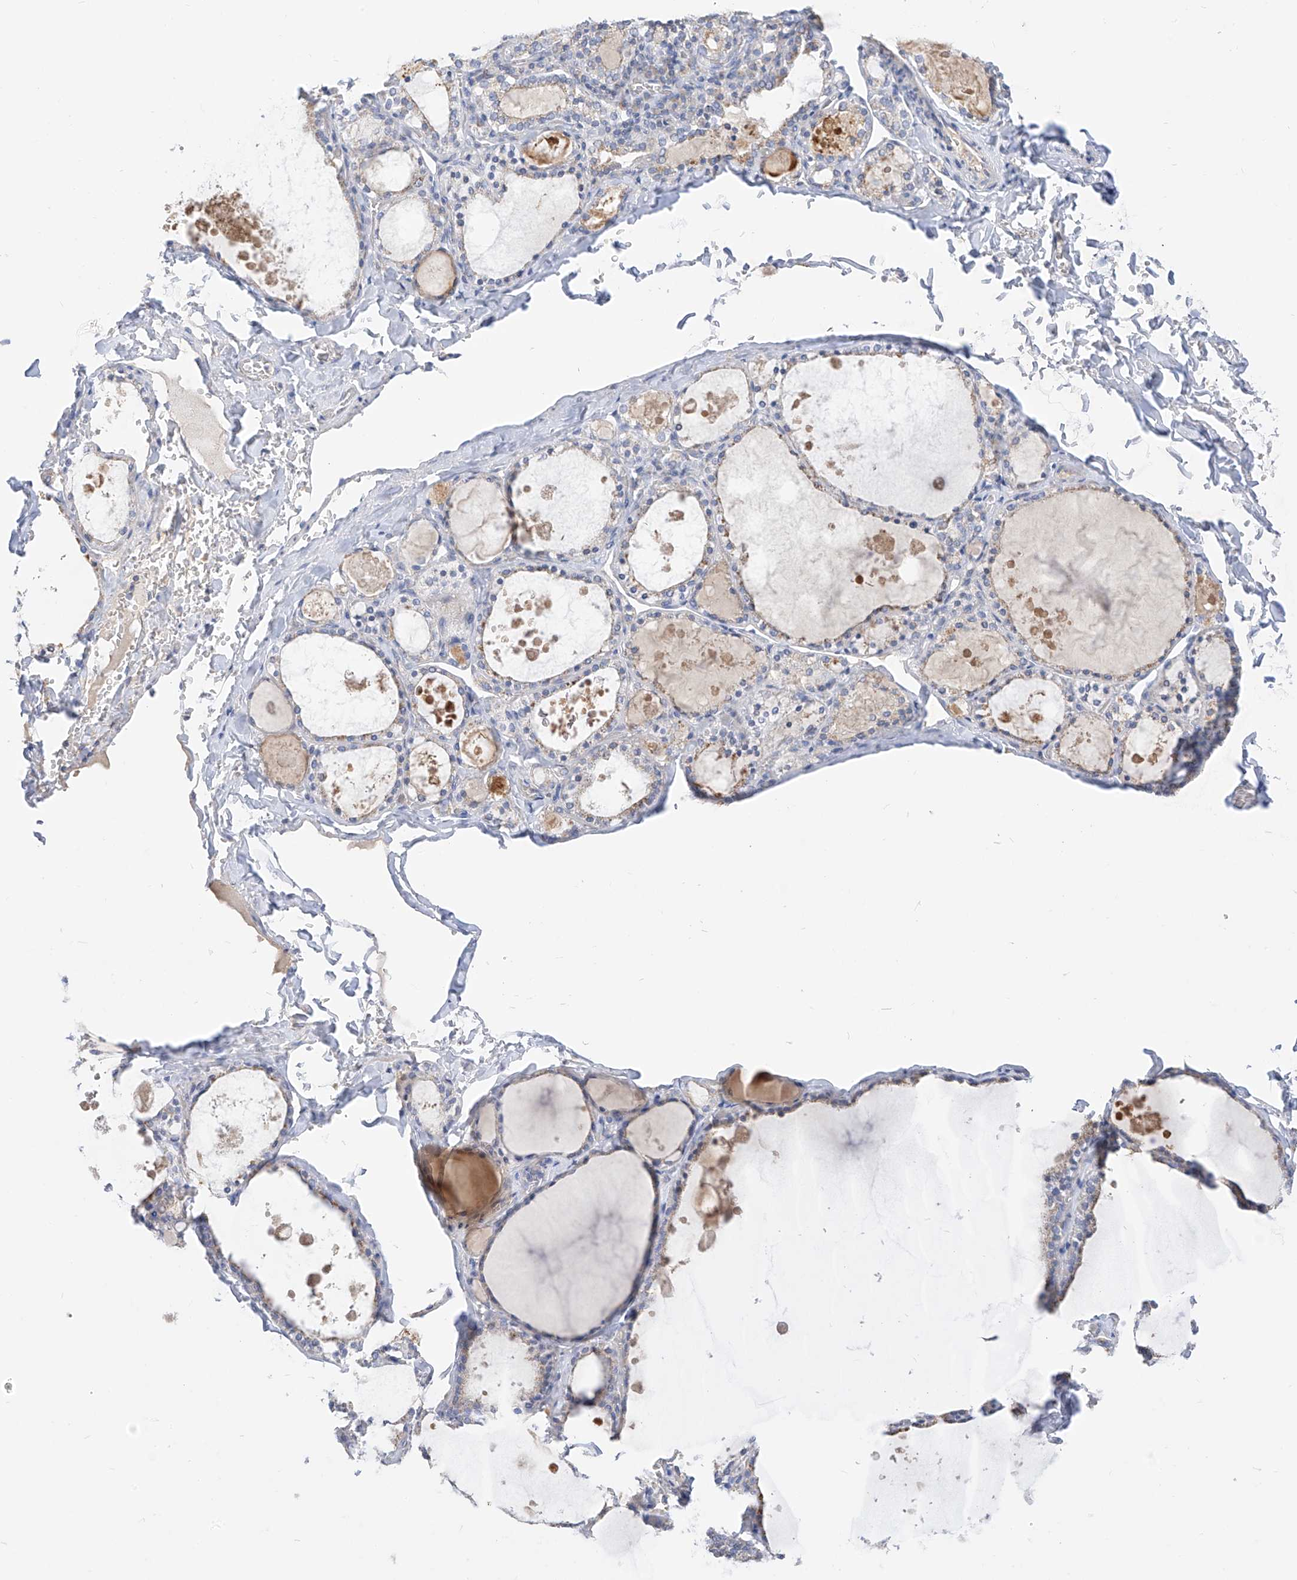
{"staining": {"intensity": "negative", "quantity": "none", "location": "none"}, "tissue": "thyroid gland", "cell_type": "Glandular cells", "image_type": "normal", "snomed": [{"axis": "morphology", "description": "Normal tissue, NOS"}, {"axis": "topography", "description": "Thyroid gland"}], "caption": "A micrograph of thyroid gland stained for a protein shows no brown staining in glandular cells. (Stains: DAB (3,3'-diaminobenzidine) immunohistochemistry with hematoxylin counter stain, Microscopy: brightfield microscopy at high magnification).", "gene": "RASA2", "patient": {"sex": "male", "age": 56}}